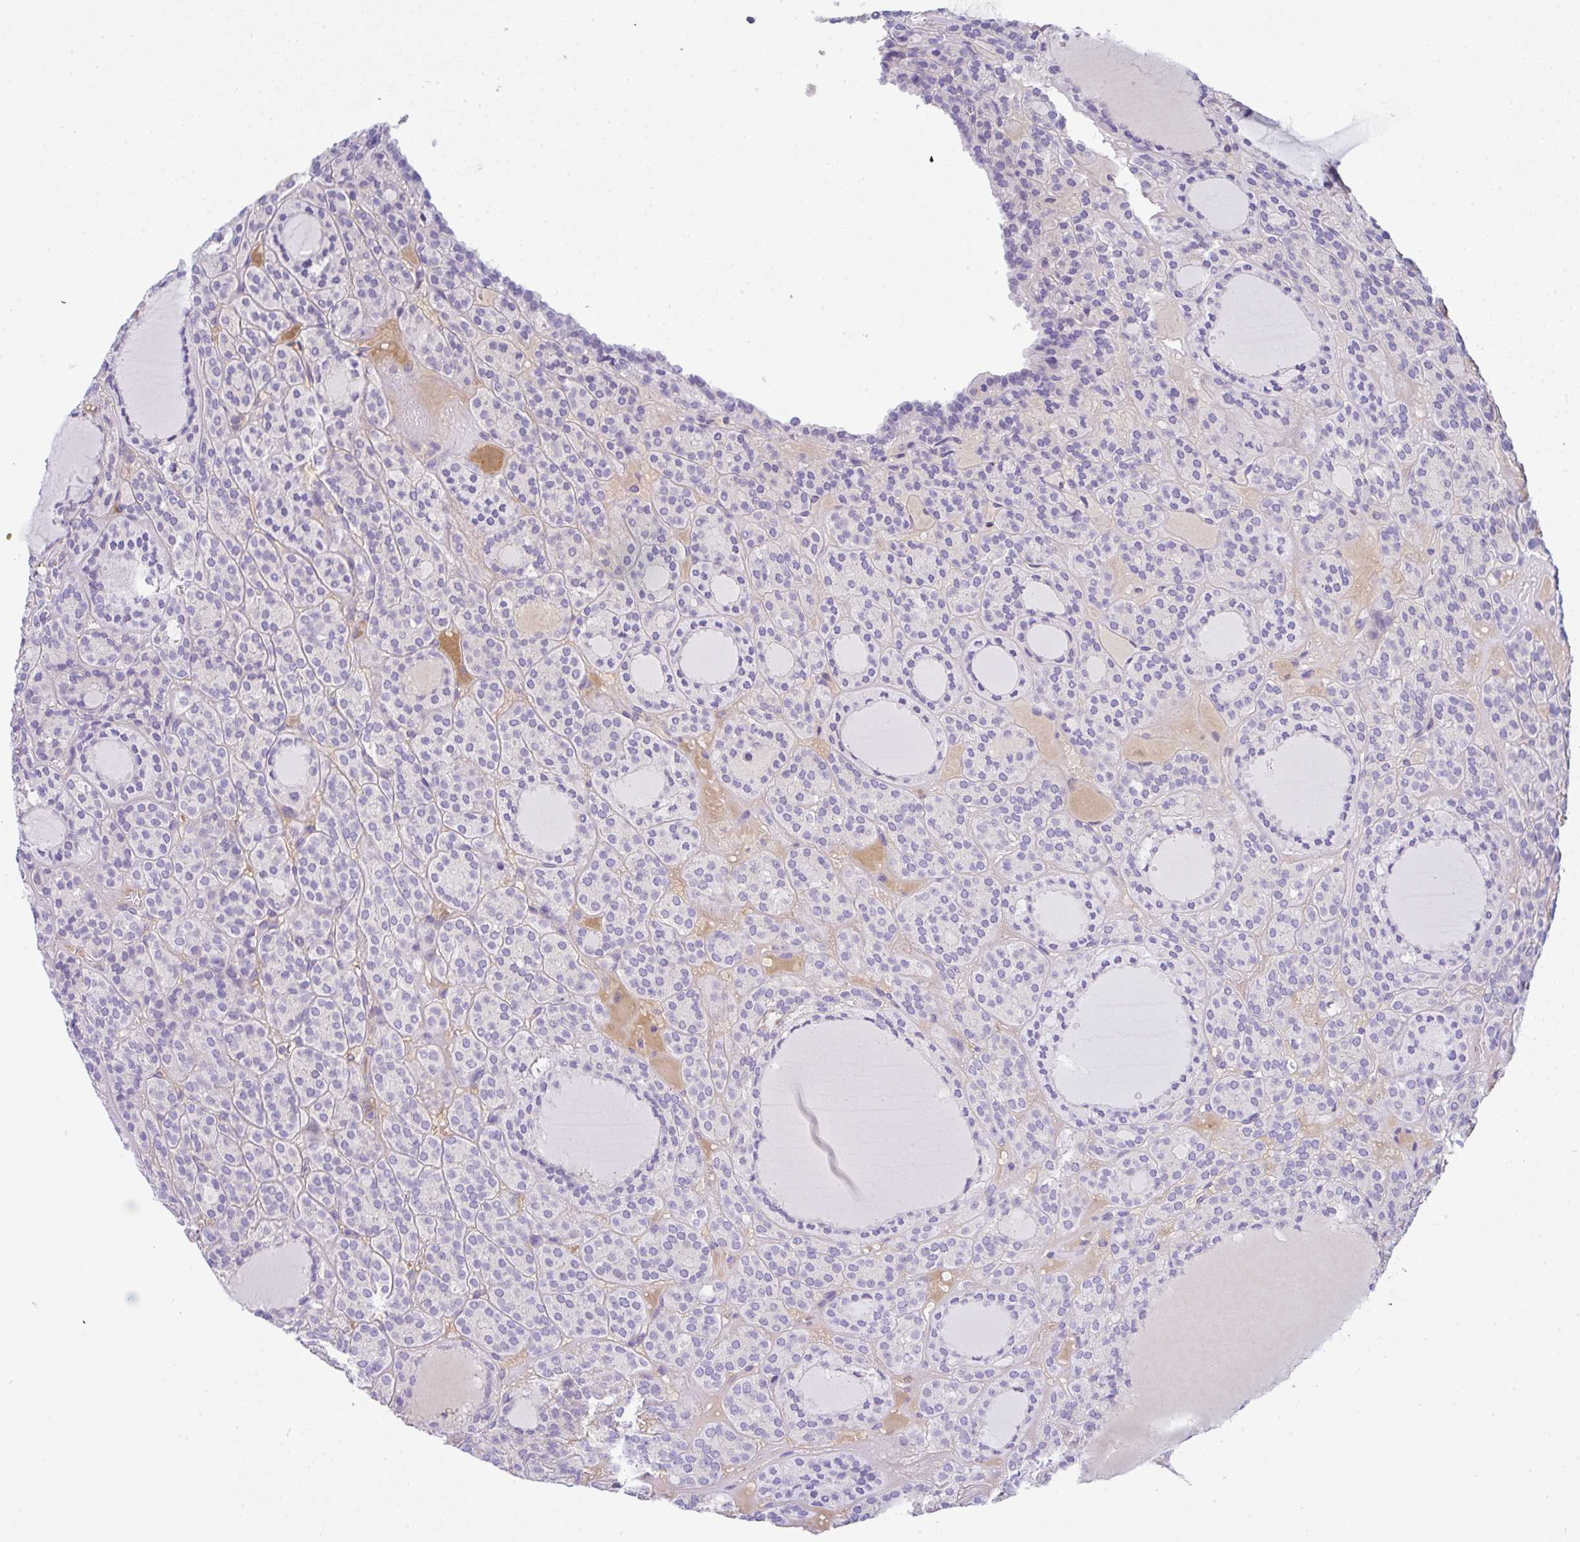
{"staining": {"intensity": "negative", "quantity": "none", "location": "none"}, "tissue": "thyroid cancer", "cell_type": "Tumor cells", "image_type": "cancer", "snomed": [{"axis": "morphology", "description": "Follicular adenoma carcinoma, NOS"}, {"axis": "topography", "description": "Thyroid gland"}], "caption": "Tumor cells are negative for brown protein staining in thyroid cancer (follicular adenoma carcinoma). The staining is performed using DAB (3,3'-diaminobenzidine) brown chromogen with nuclei counter-stained in using hematoxylin.", "gene": "SERPINE3", "patient": {"sex": "female", "age": 63}}